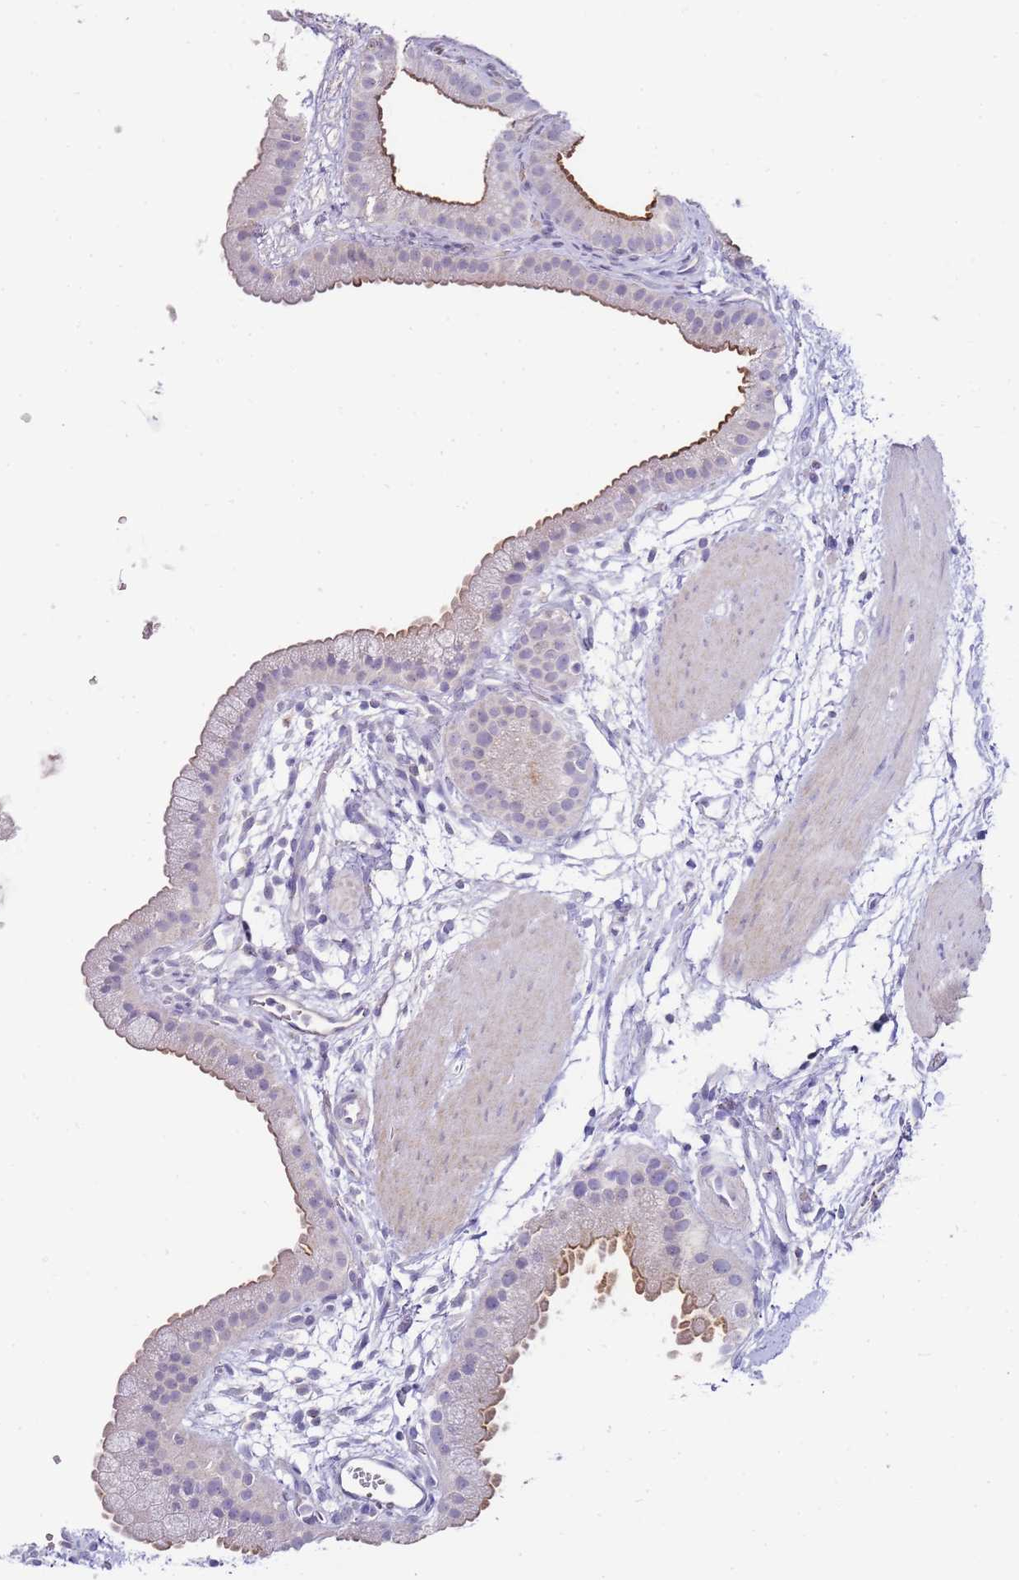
{"staining": {"intensity": "moderate", "quantity": "<25%", "location": "cytoplasmic/membranous"}, "tissue": "gallbladder", "cell_type": "Glandular cells", "image_type": "normal", "snomed": [{"axis": "morphology", "description": "Normal tissue, NOS"}, {"axis": "topography", "description": "Gallbladder"}], "caption": "Brown immunohistochemical staining in normal gallbladder demonstrates moderate cytoplasmic/membranous positivity in approximately <25% of glandular cells.", "gene": "DPP4", "patient": {"sex": "female", "age": 64}}